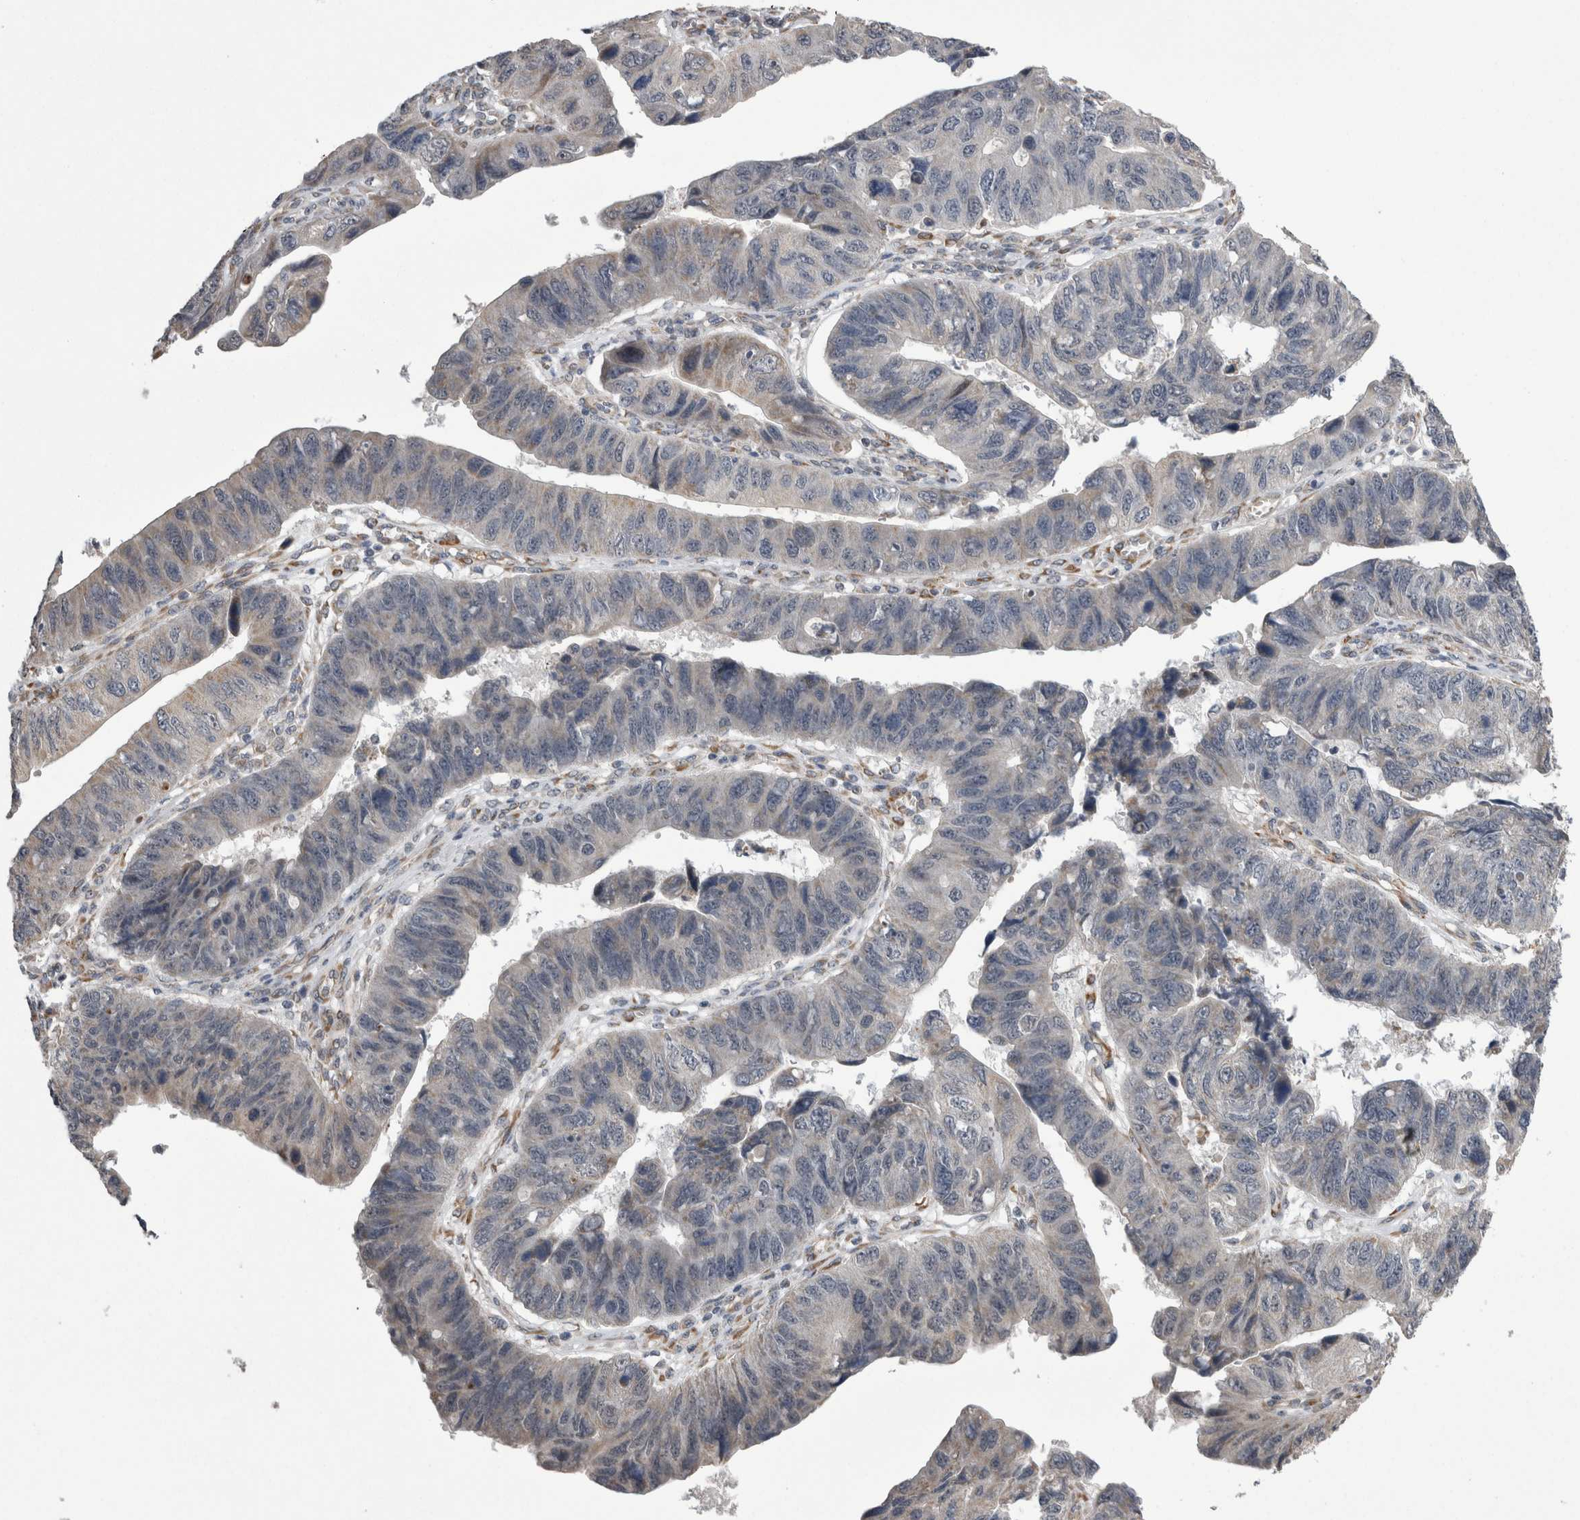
{"staining": {"intensity": "negative", "quantity": "none", "location": "none"}, "tissue": "stomach cancer", "cell_type": "Tumor cells", "image_type": "cancer", "snomed": [{"axis": "morphology", "description": "Adenocarcinoma, NOS"}, {"axis": "topography", "description": "Stomach"}], "caption": "There is no significant expression in tumor cells of stomach cancer (adenocarcinoma). (Stains: DAB (3,3'-diaminobenzidine) IHC with hematoxylin counter stain, Microscopy: brightfield microscopy at high magnification).", "gene": "ARHGAP29", "patient": {"sex": "male", "age": 59}}